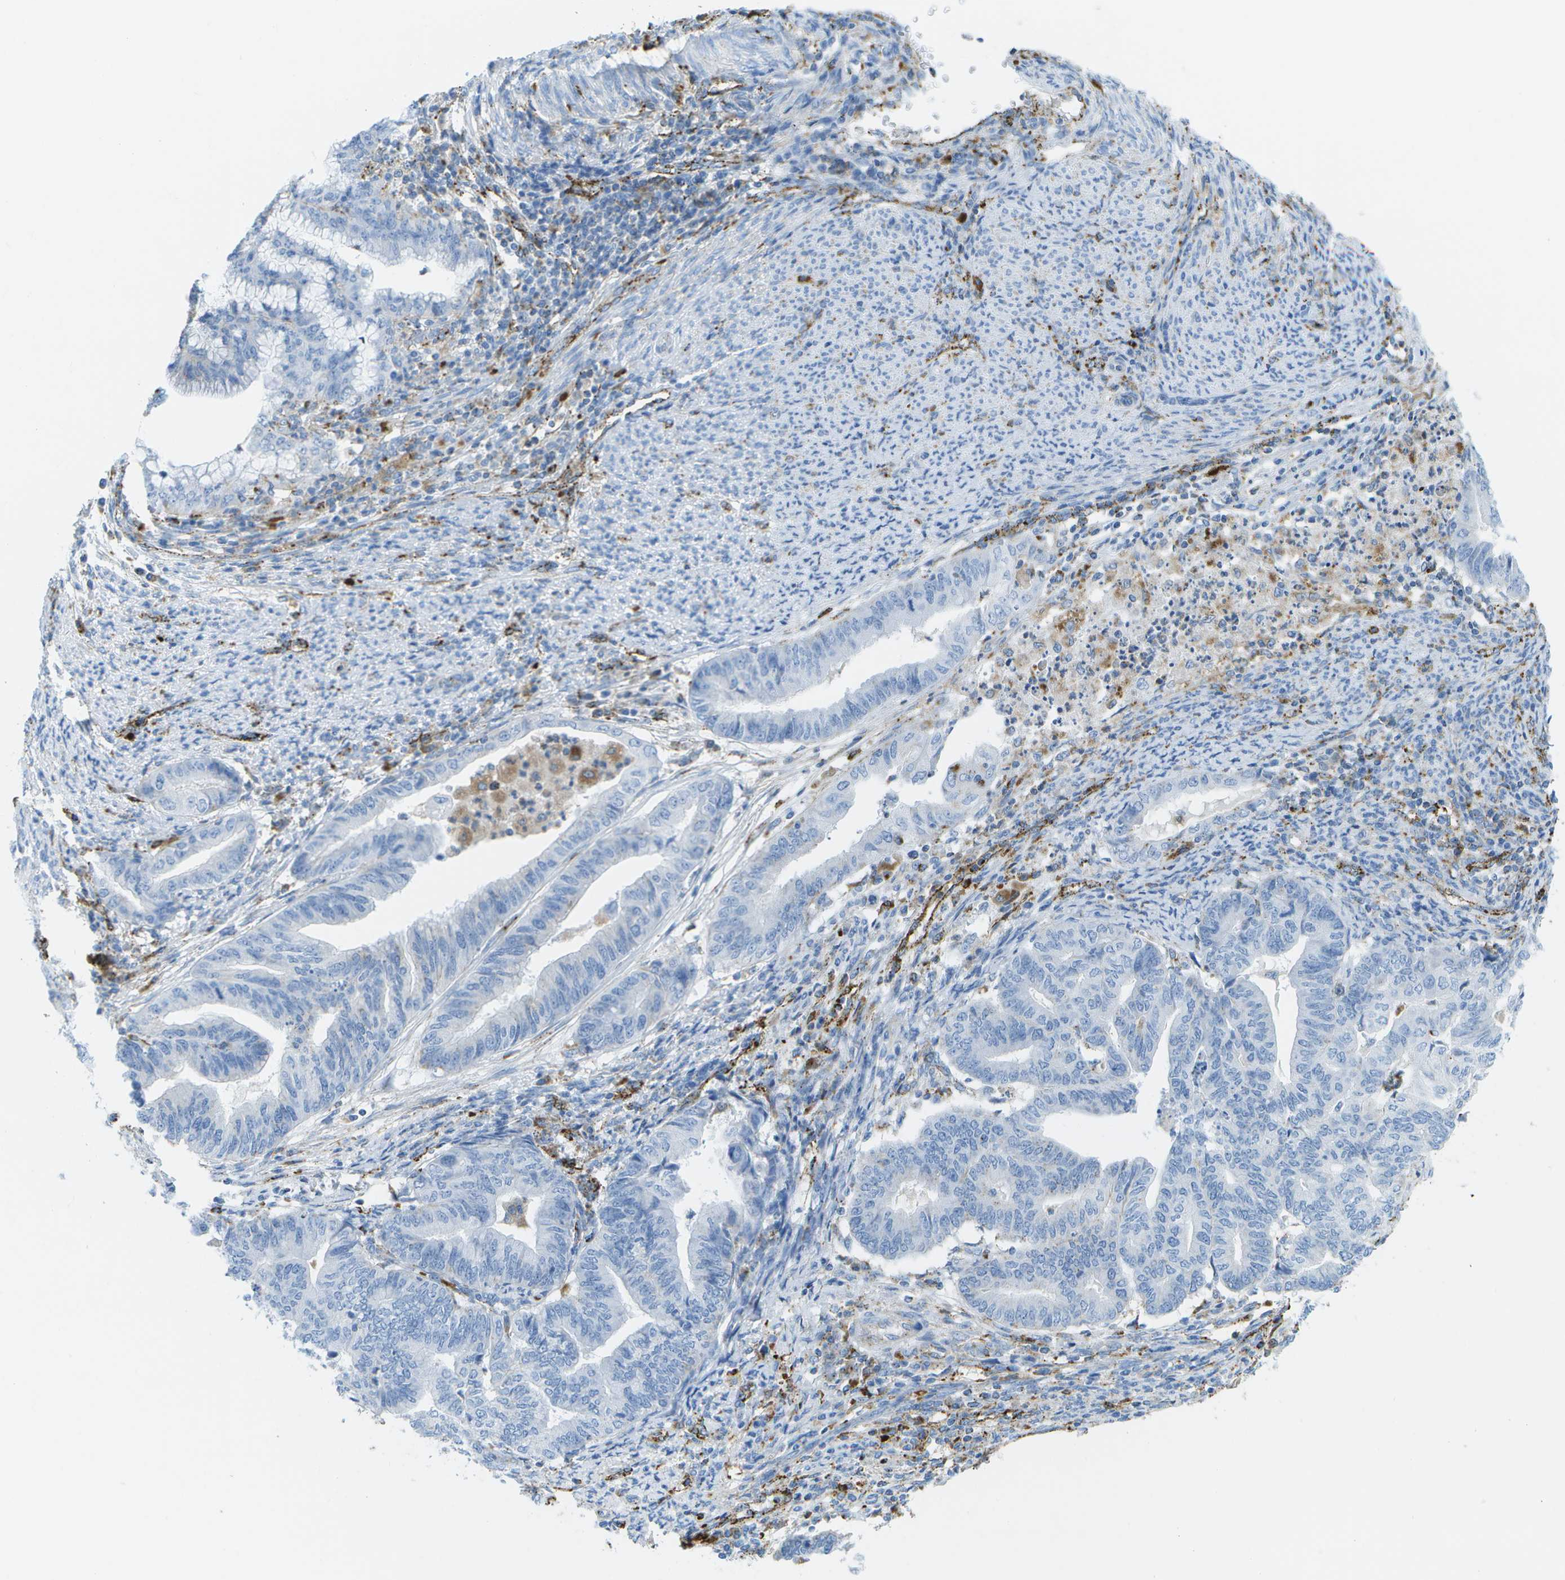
{"staining": {"intensity": "negative", "quantity": "none", "location": "none"}, "tissue": "endometrial cancer", "cell_type": "Tumor cells", "image_type": "cancer", "snomed": [{"axis": "morphology", "description": "Adenocarcinoma, NOS"}, {"axis": "topography", "description": "Endometrium"}], "caption": "DAB immunohistochemical staining of endometrial cancer displays no significant expression in tumor cells. (DAB (3,3'-diaminobenzidine) immunohistochemistry with hematoxylin counter stain).", "gene": "PRCP", "patient": {"sex": "female", "age": 79}}